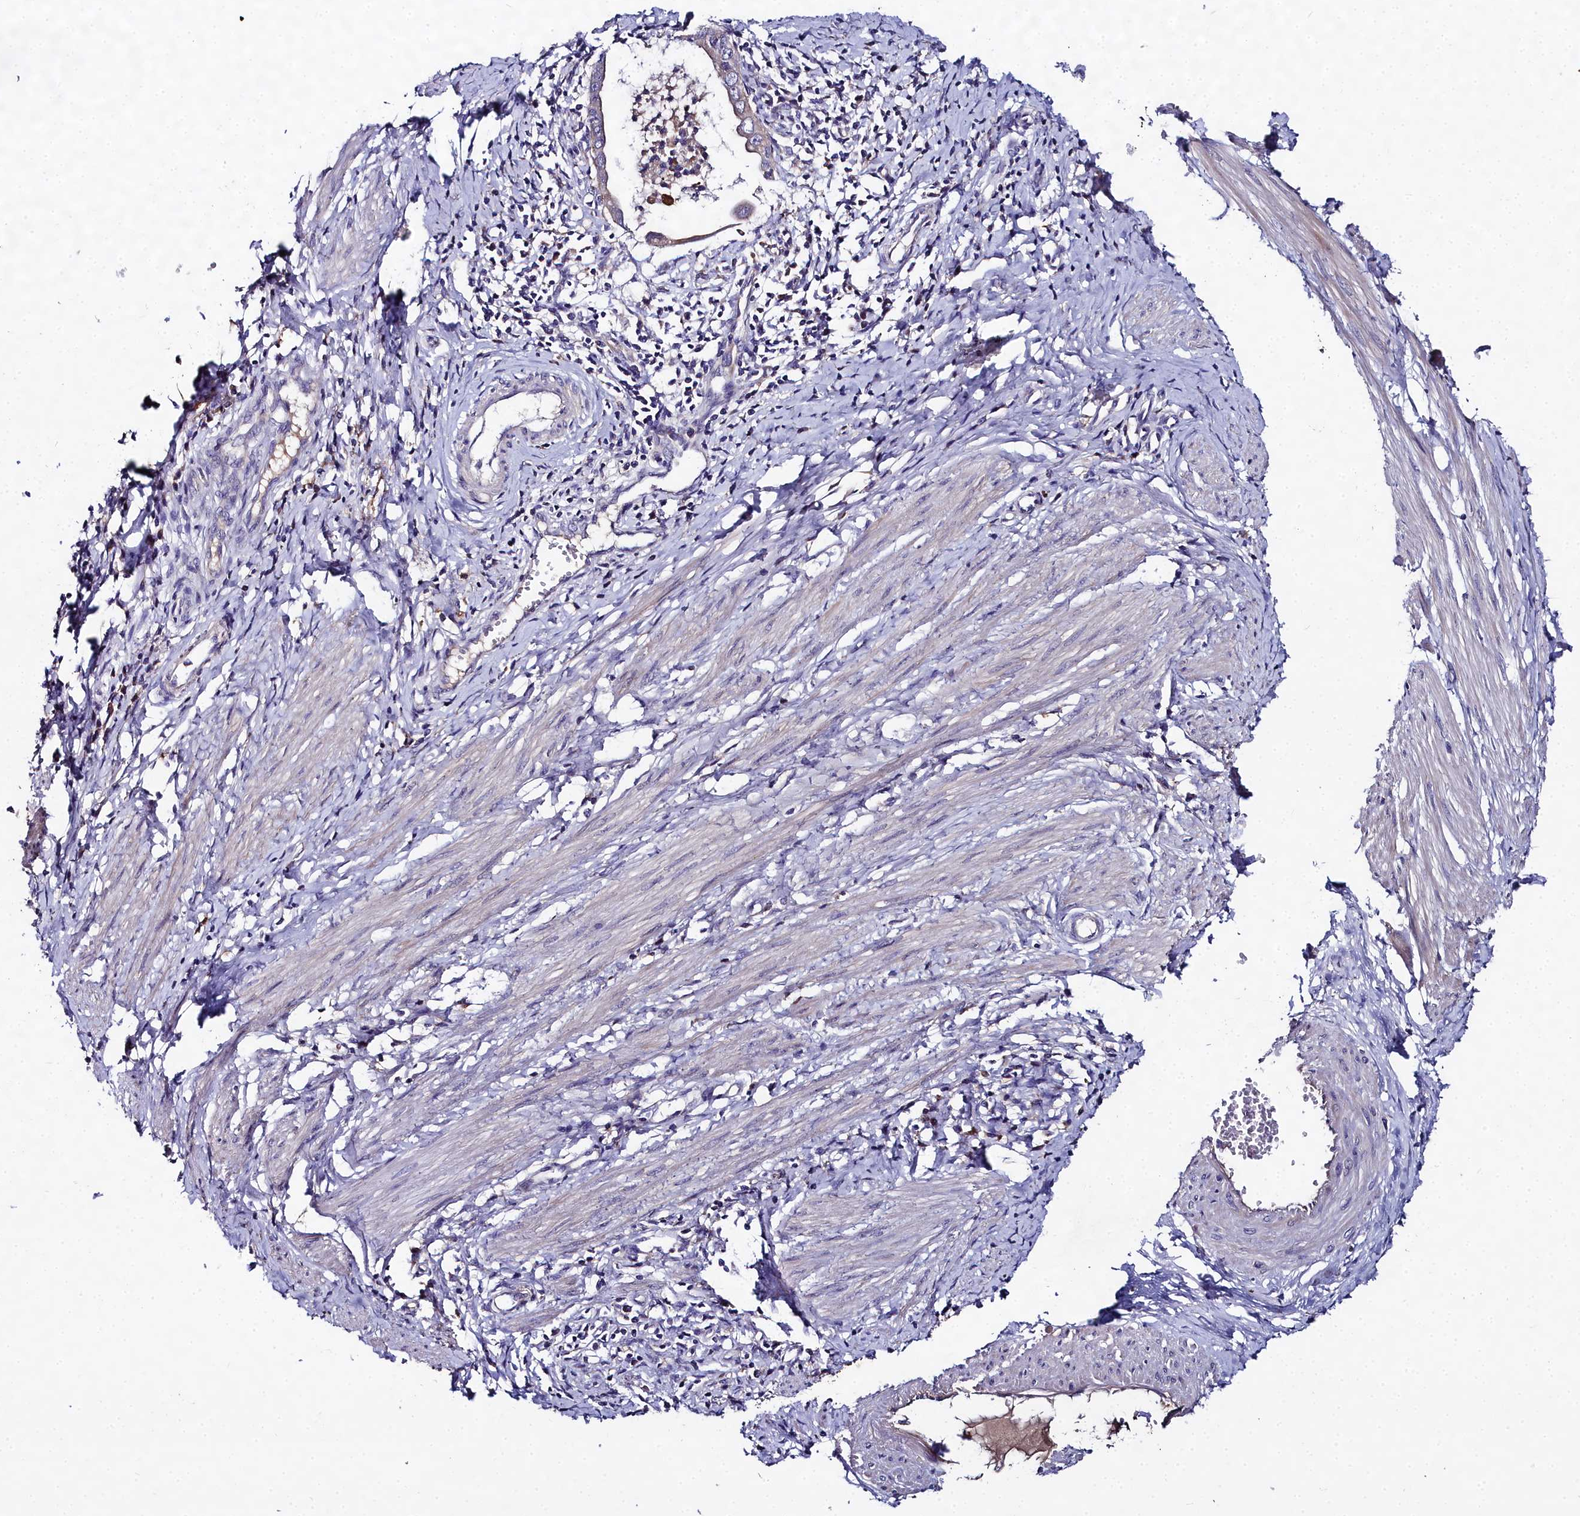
{"staining": {"intensity": "negative", "quantity": "none", "location": "none"}, "tissue": "cervical cancer", "cell_type": "Tumor cells", "image_type": "cancer", "snomed": [{"axis": "morphology", "description": "Adenocarcinoma, NOS"}, {"axis": "topography", "description": "Cervix"}], "caption": "A high-resolution histopathology image shows immunohistochemistry (IHC) staining of cervical cancer (adenocarcinoma), which exhibits no significant positivity in tumor cells.", "gene": "NT5M", "patient": {"sex": "female", "age": 36}}